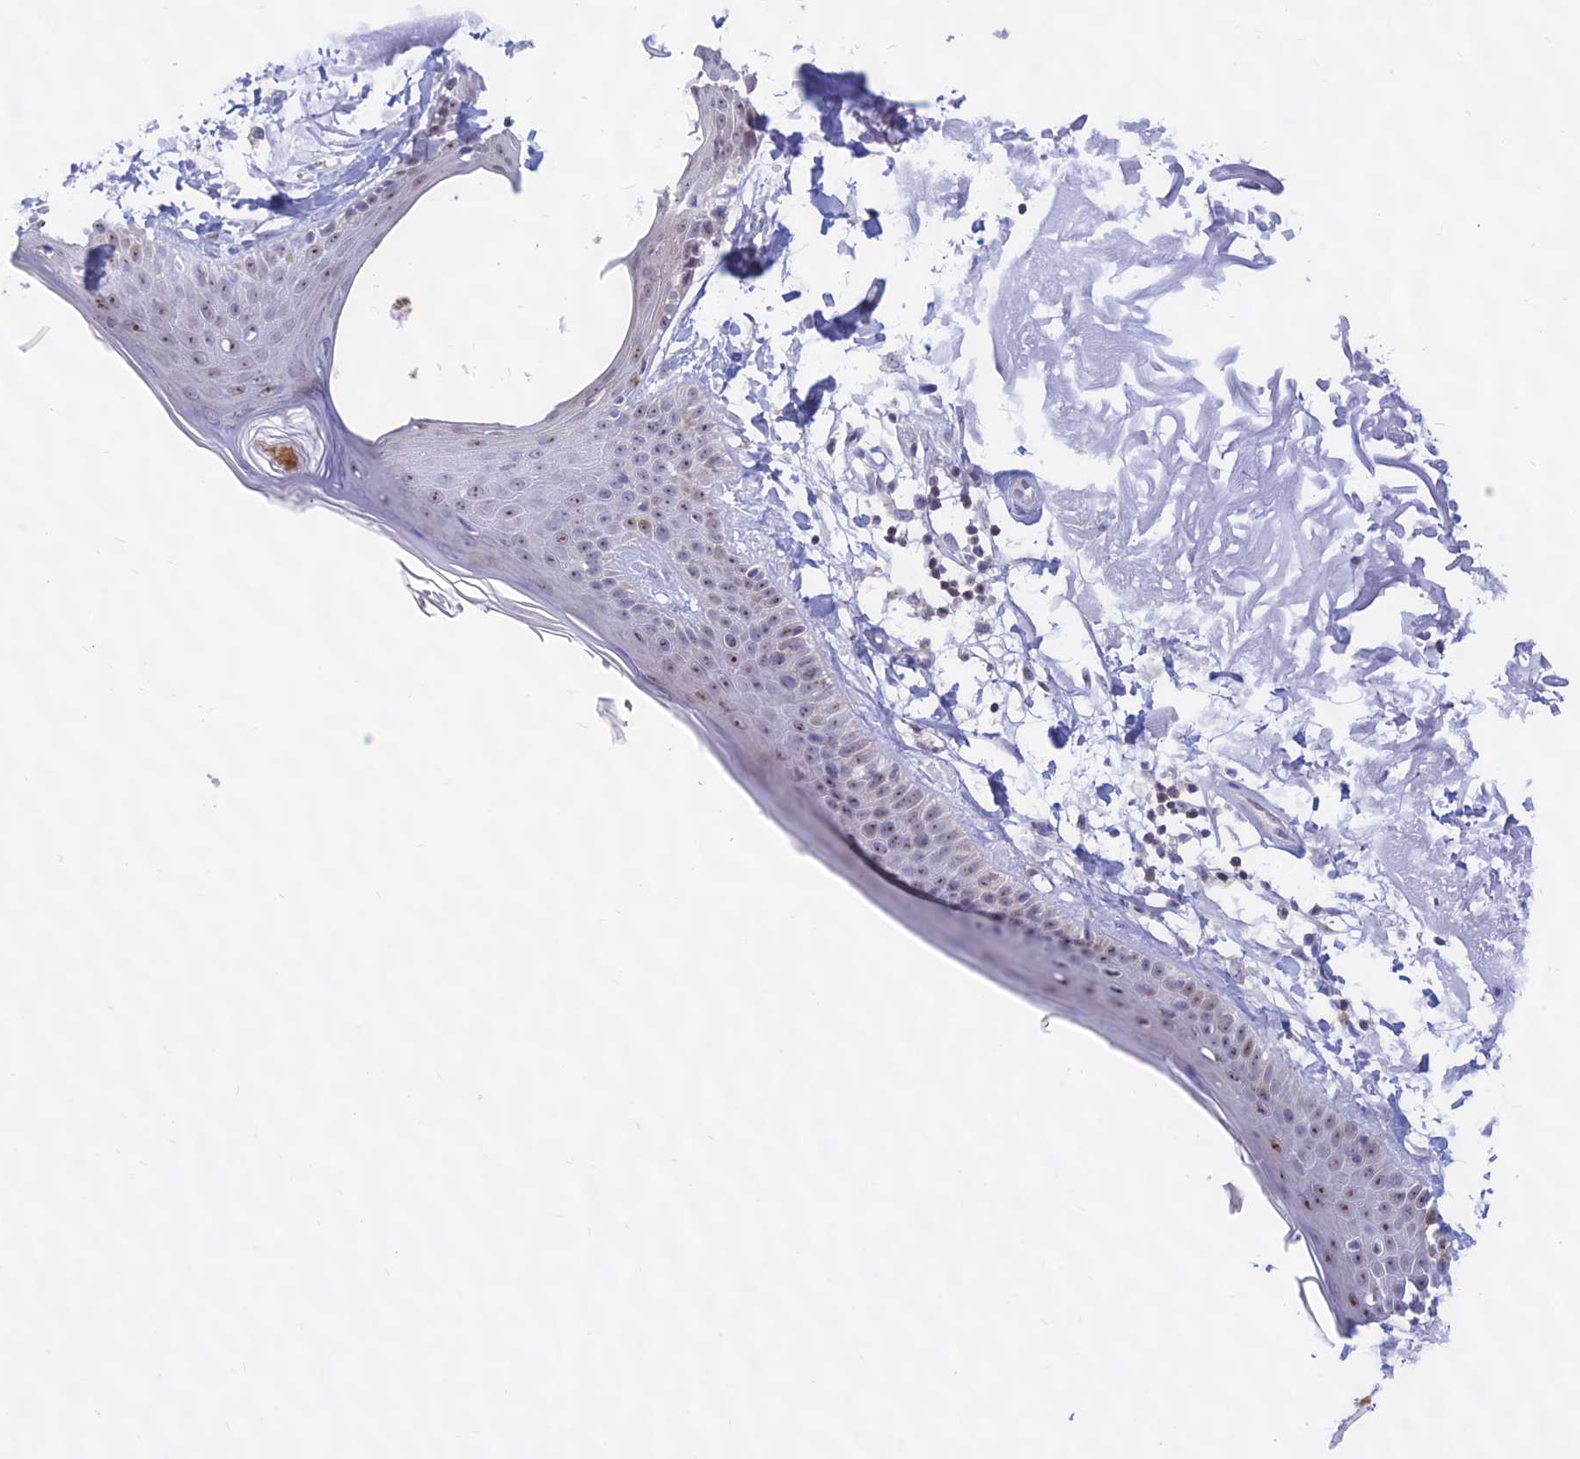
{"staining": {"intensity": "negative", "quantity": "none", "location": "none"}, "tissue": "skin", "cell_type": "Fibroblasts", "image_type": "normal", "snomed": [{"axis": "morphology", "description": "Normal tissue, NOS"}, {"axis": "topography", "description": "Skin"}, {"axis": "topography", "description": "Skeletal muscle"}], "caption": "This is an immunohistochemistry photomicrograph of normal human skin. There is no positivity in fibroblasts.", "gene": "KRR1", "patient": {"sex": "male", "age": 83}}